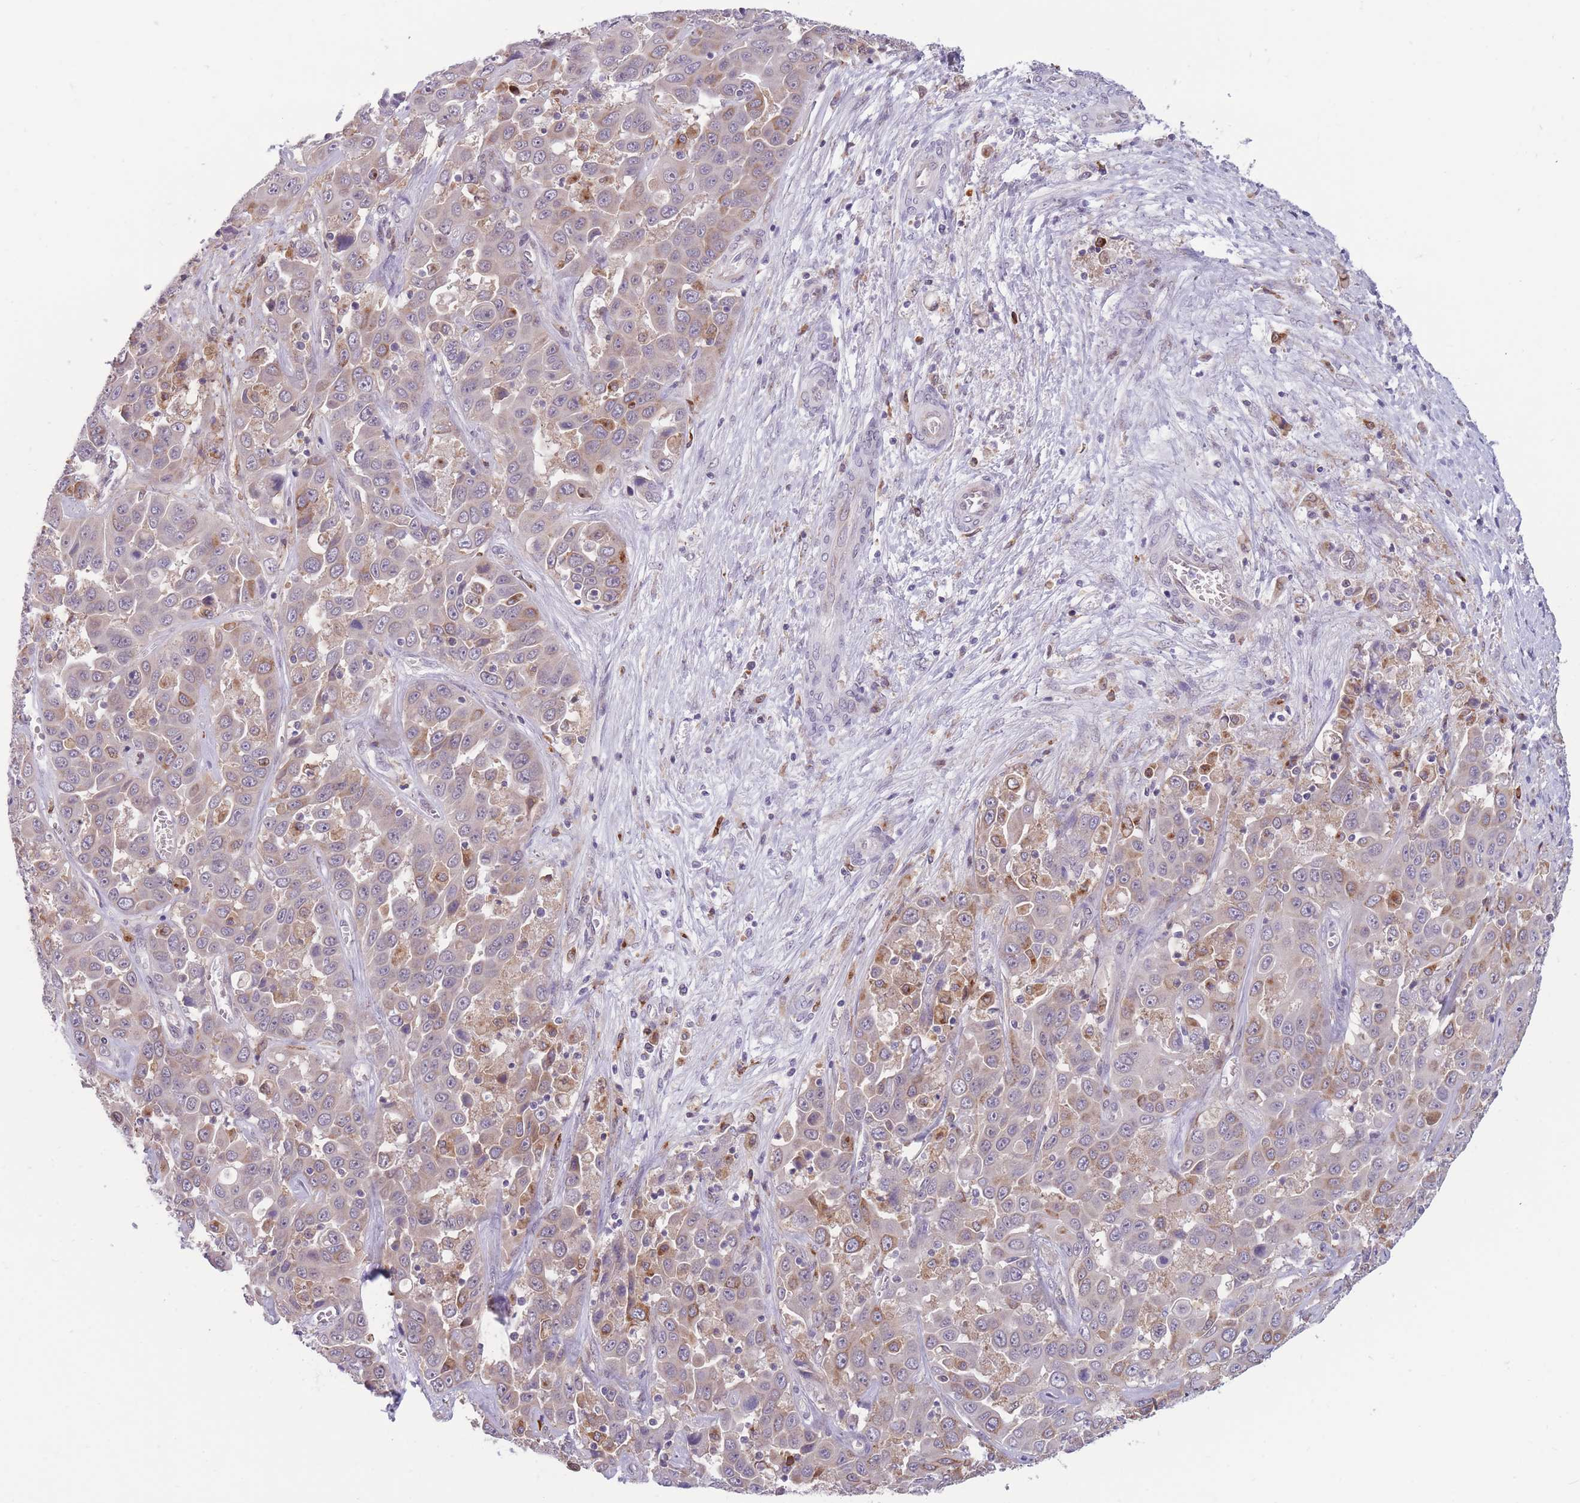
{"staining": {"intensity": "weak", "quantity": "25%-75%", "location": "cytoplasmic/membranous"}, "tissue": "liver cancer", "cell_type": "Tumor cells", "image_type": "cancer", "snomed": [{"axis": "morphology", "description": "Cholangiocarcinoma"}, {"axis": "topography", "description": "Liver"}], "caption": "Immunohistochemistry image of liver cancer stained for a protein (brown), which demonstrates low levels of weak cytoplasmic/membranous positivity in approximately 25%-75% of tumor cells.", "gene": "TMEM121", "patient": {"sex": "female", "age": 52}}